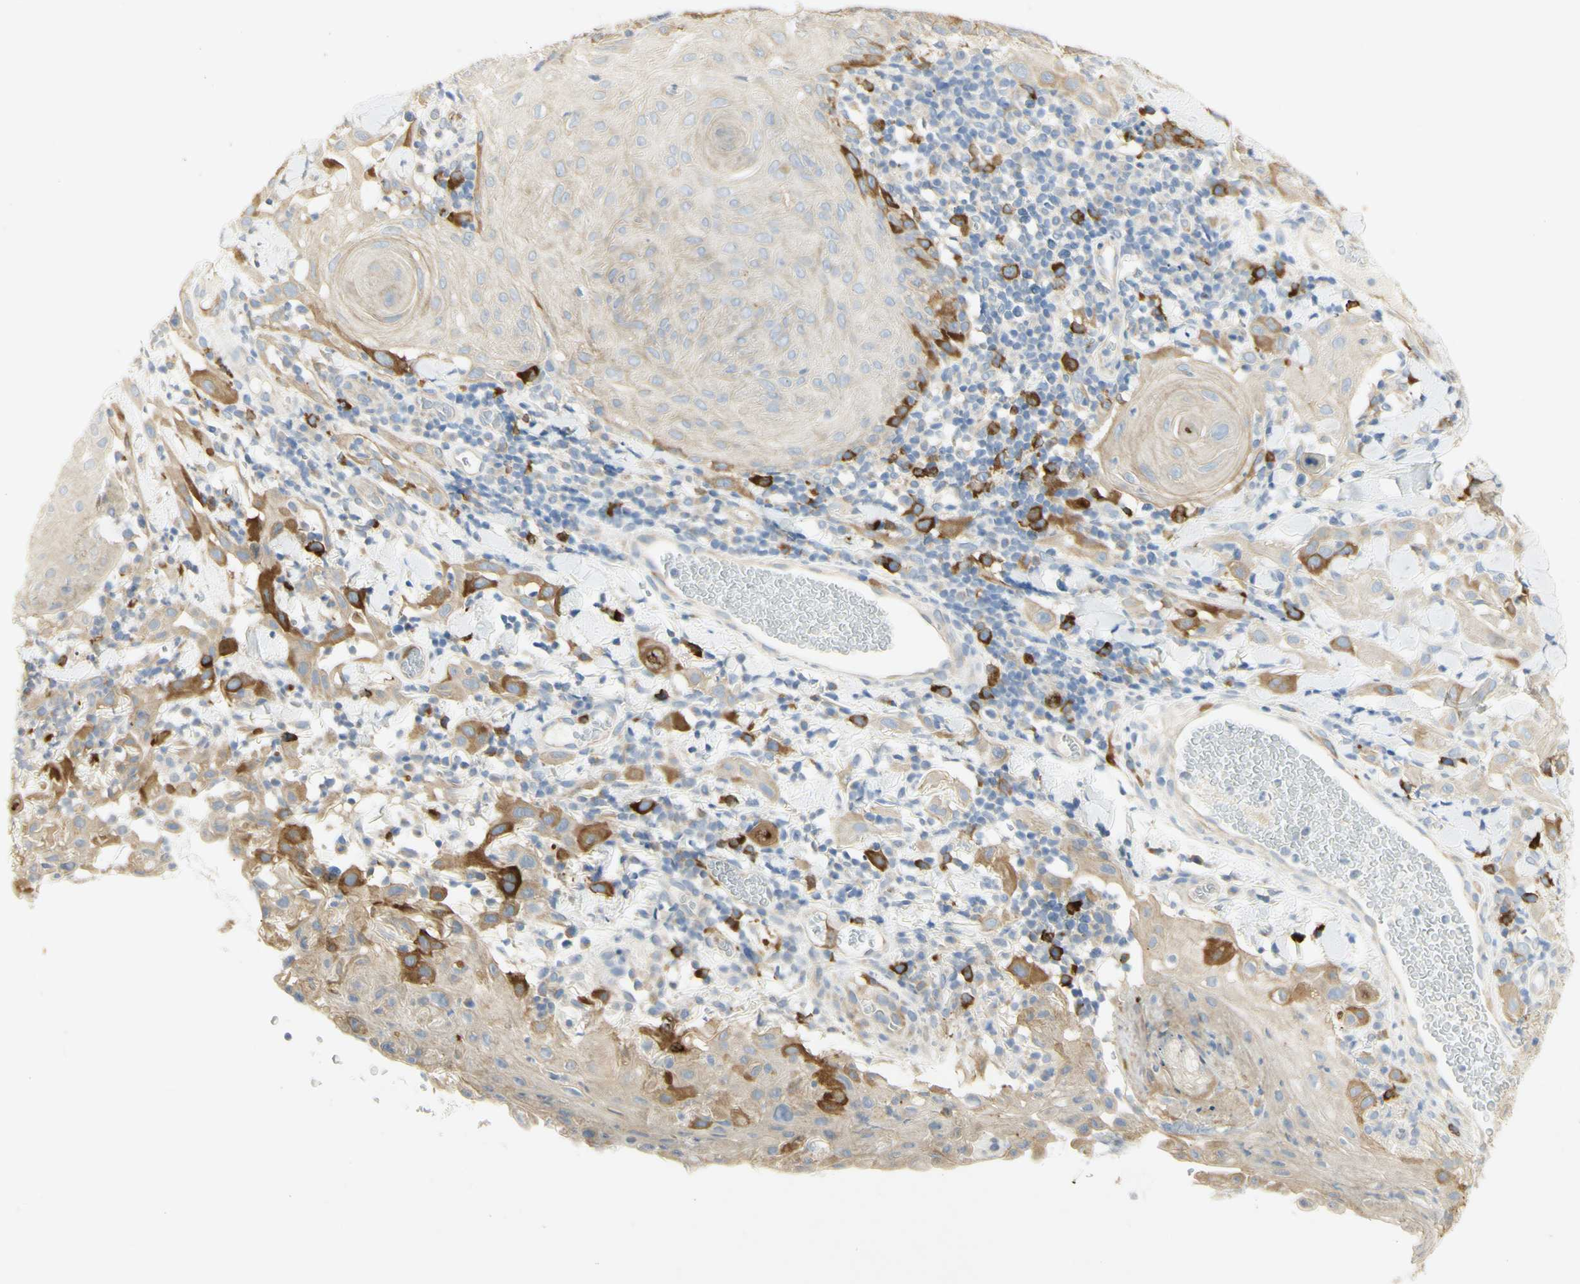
{"staining": {"intensity": "strong", "quantity": "<25%", "location": "cytoplasmic/membranous"}, "tissue": "skin cancer", "cell_type": "Tumor cells", "image_type": "cancer", "snomed": [{"axis": "morphology", "description": "Squamous cell carcinoma, NOS"}, {"axis": "topography", "description": "Skin"}], "caption": "An image of human squamous cell carcinoma (skin) stained for a protein reveals strong cytoplasmic/membranous brown staining in tumor cells.", "gene": "KIF11", "patient": {"sex": "male", "age": 24}}